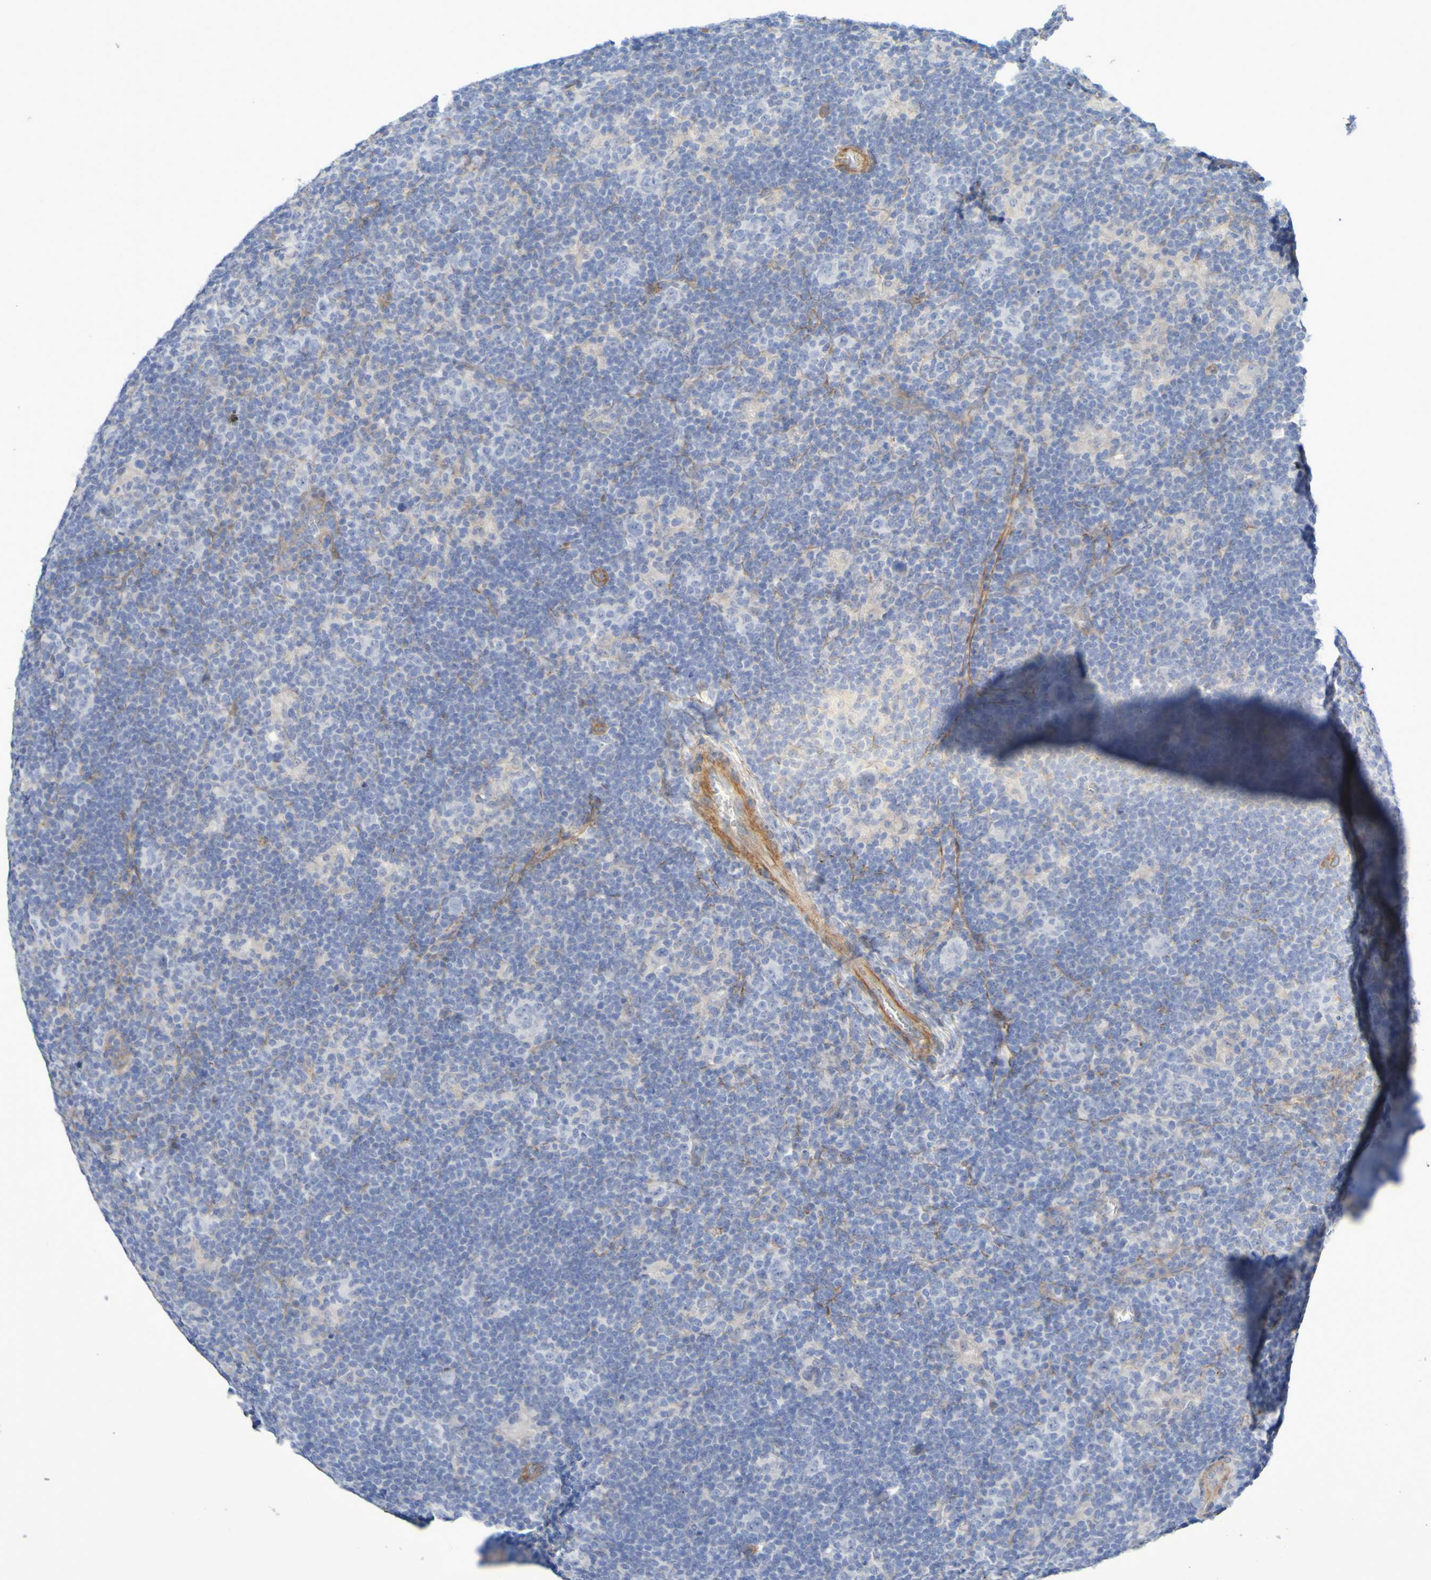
{"staining": {"intensity": "negative", "quantity": "none", "location": "none"}, "tissue": "lymphoma", "cell_type": "Tumor cells", "image_type": "cancer", "snomed": [{"axis": "morphology", "description": "Hodgkin's disease, NOS"}, {"axis": "topography", "description": "Lymph node"}], "caption": "This histopathology image is of Hodgkin's disease stained with immunohistochemistry to label a protein in brown with the nuclei are counter-stained blue. There is no positivity in tumor cells. (DAB (3,3'-diaminobenzidine) IHC visualized using brightfield microscopy, high magnification).", "gene": "LPP", "patient": {"sex": "female", "age": 57}}